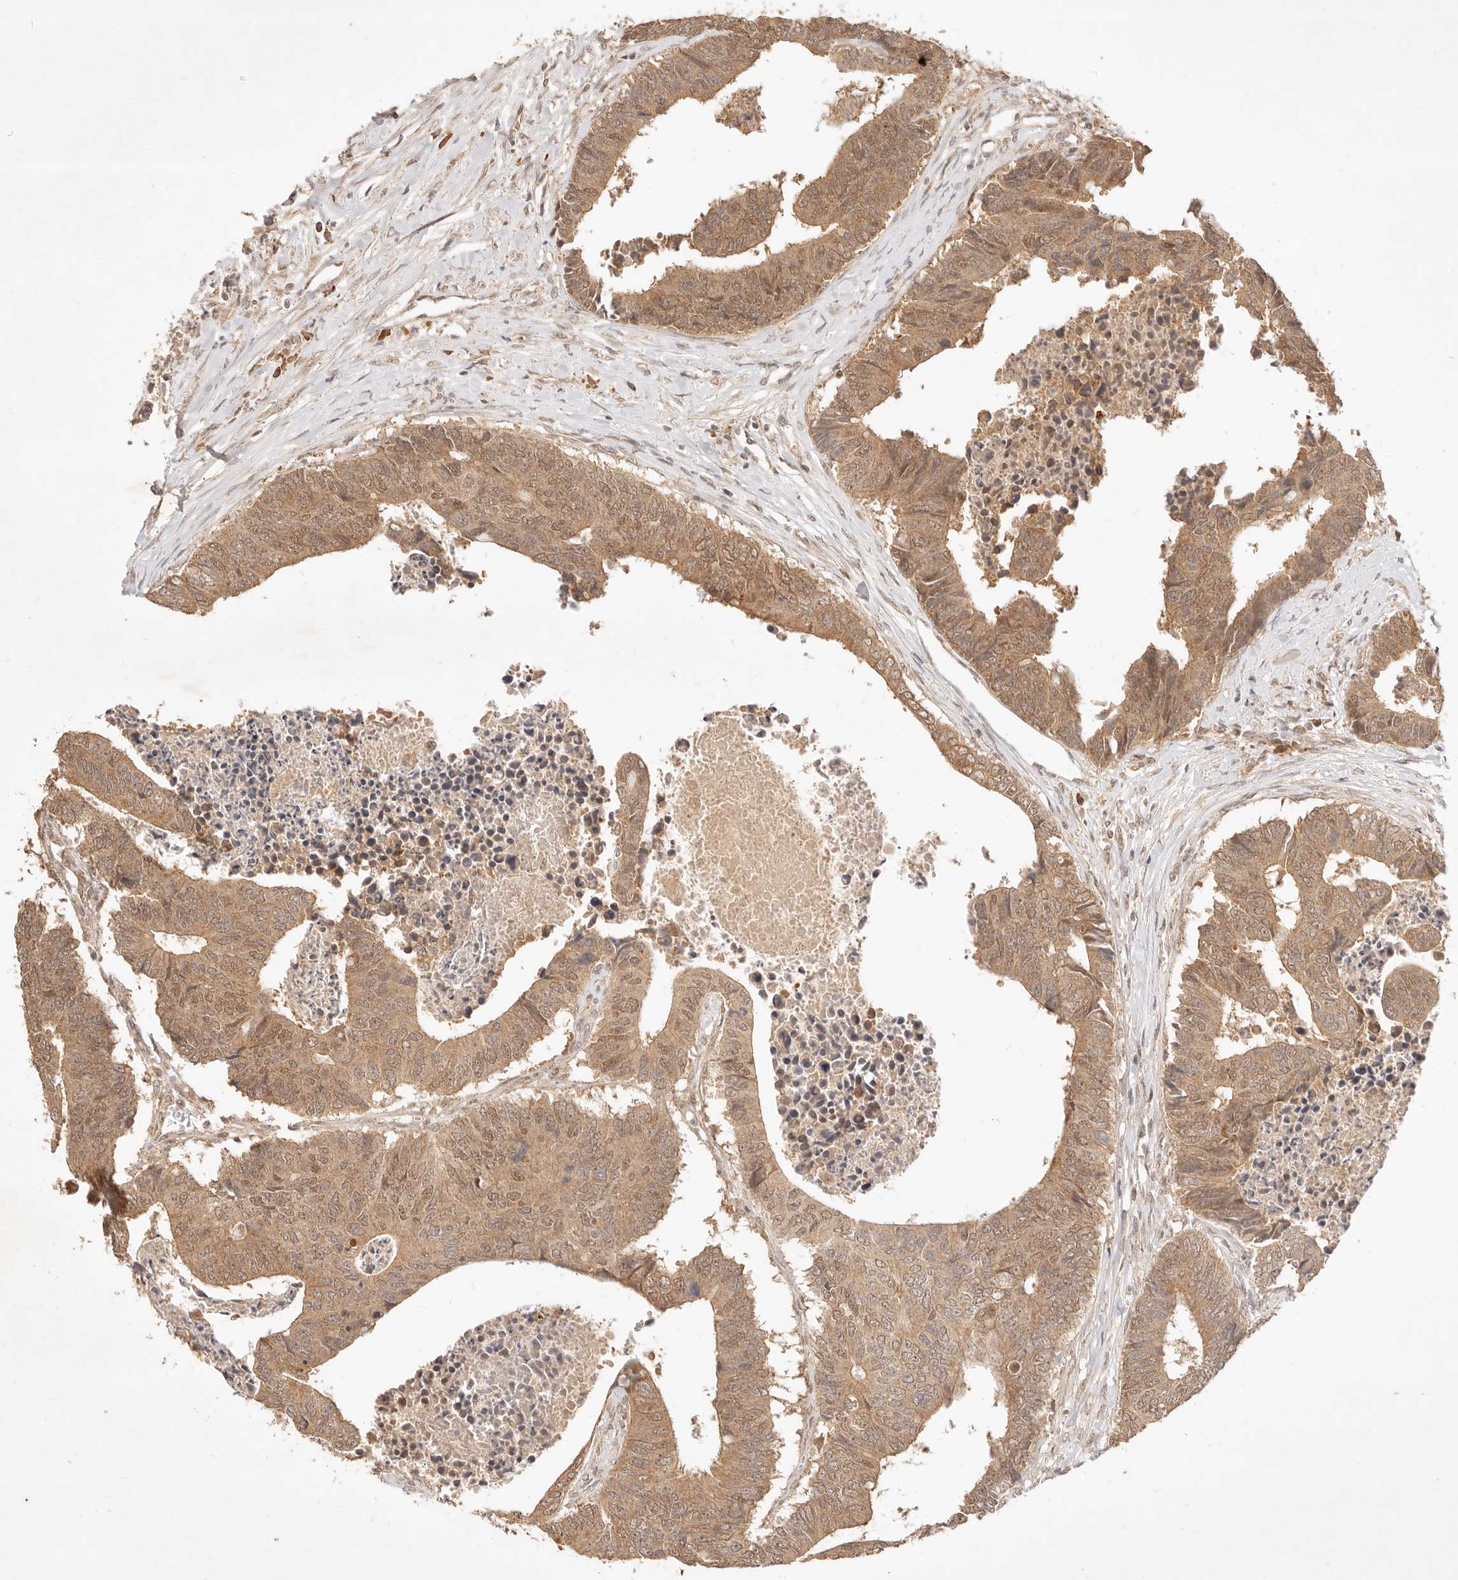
{"staining": {"intensity": "moderate", "quantity": ">75%", "location": "cytoplasmic/membranous,nuclear"}, "tissue": "colorectal cancer", "cell_type": "Tumor cells", "image_type": "cancer", "snomed": [{"axis": "morphology", "description": "Adenocarcinoma, NOS"}, {"axis": "topography", "description": "Rectum"}], "caption": "A micrograph of human colorectal cancer (adenocarcinoma) stained for a protein demonstrates moderate cytoplasmic/membranous and nuclear brown staining in tumor cells.", "gene": "TRIM11", "patient": {"sex": "male", "age": 84}}